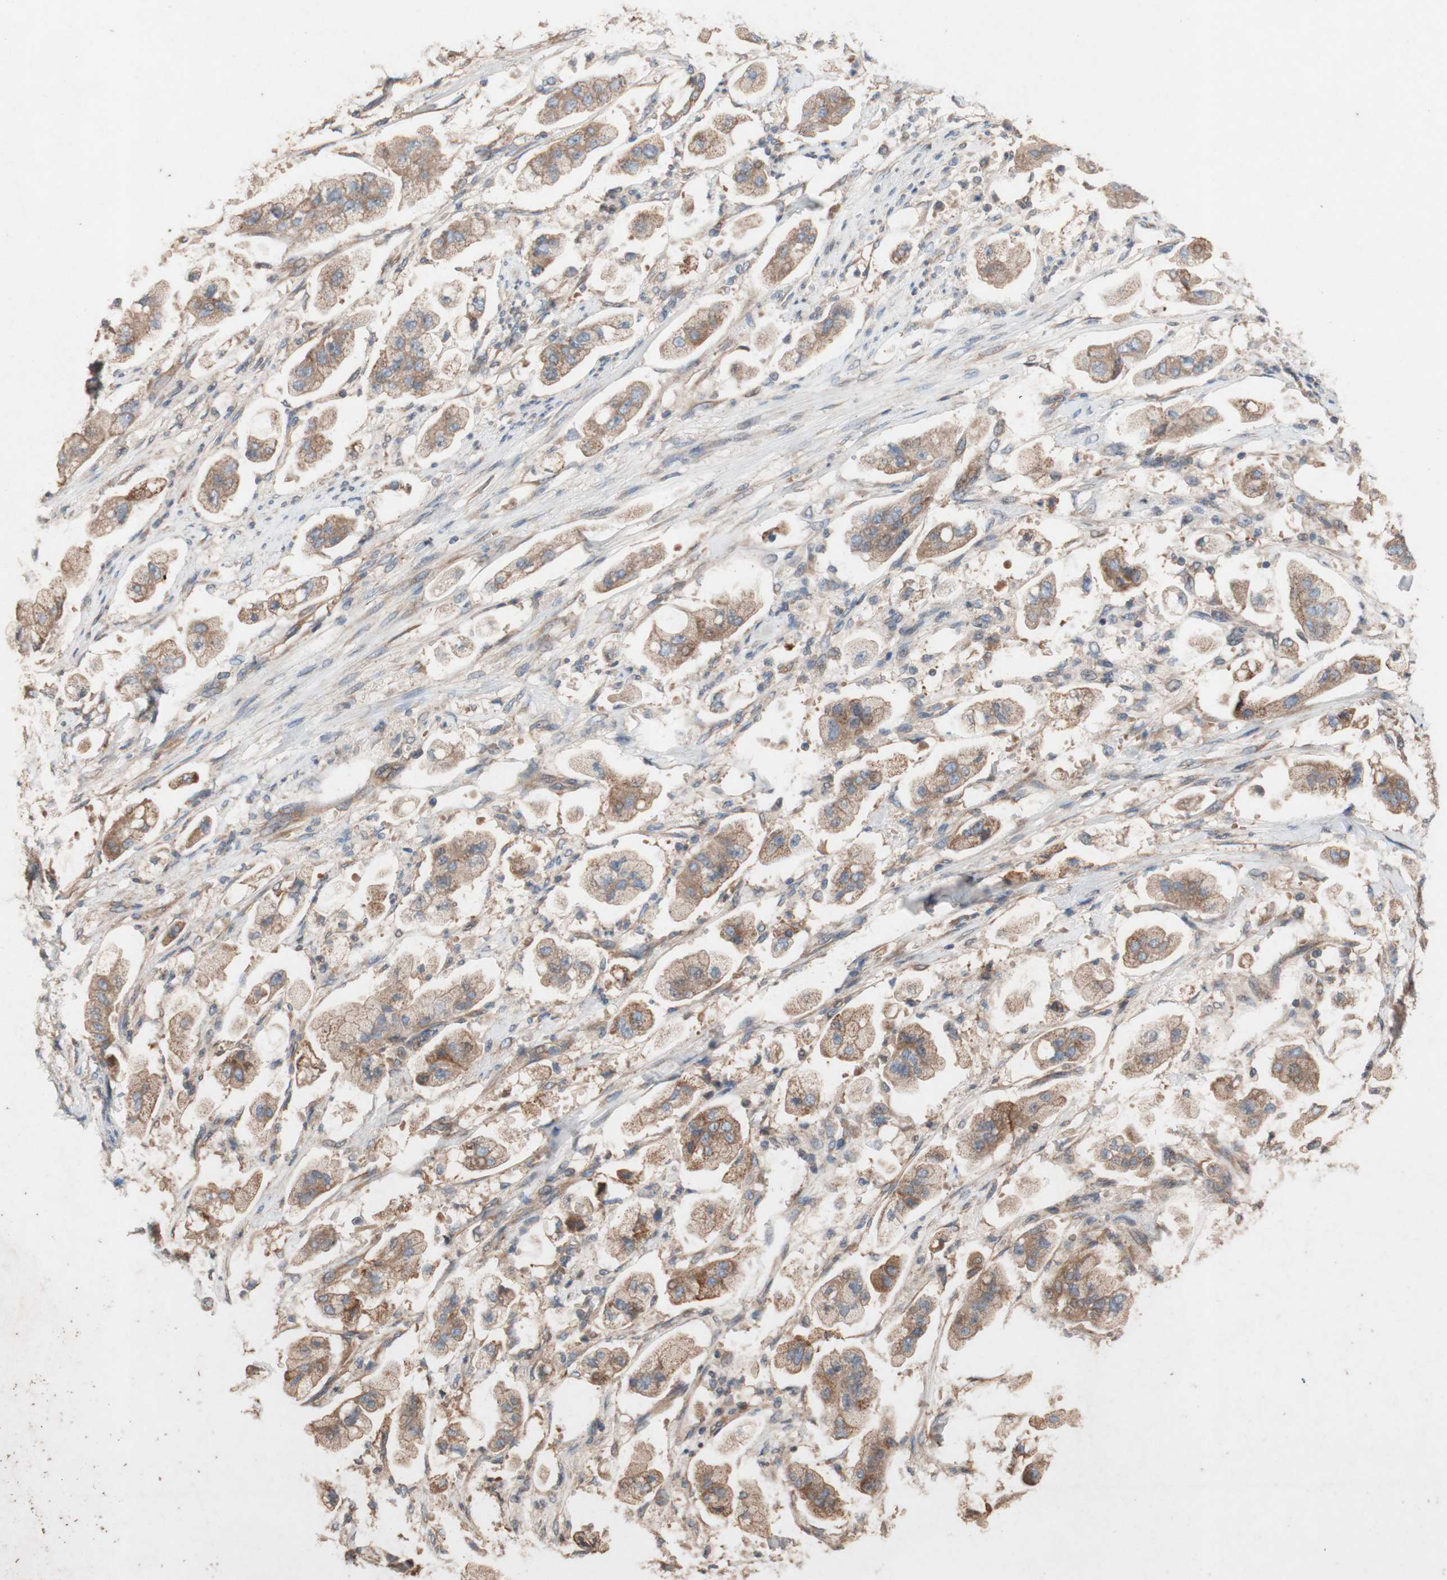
{"staining": {"intensity": "moderate", "quantity": ">75%", "location": "cytoplasmic/membranous"}, "tissue": "stomach cancer", "cell_type": "Tumor cells", "image_type": "cancer", "snomed": [{"axis": "morphology", "description": "Adenocarcinoma, NOS"}, {"axis": "topography", "description": "Stomach"}], "caption": "Immunohistochemistry of stomach adenocarcinoma displays medium levels of moderate cytoplasmic/membranous expression in about >75% of tumor cells.", "gene": "TST", "patient": {"sex": "male", "age": 62}}